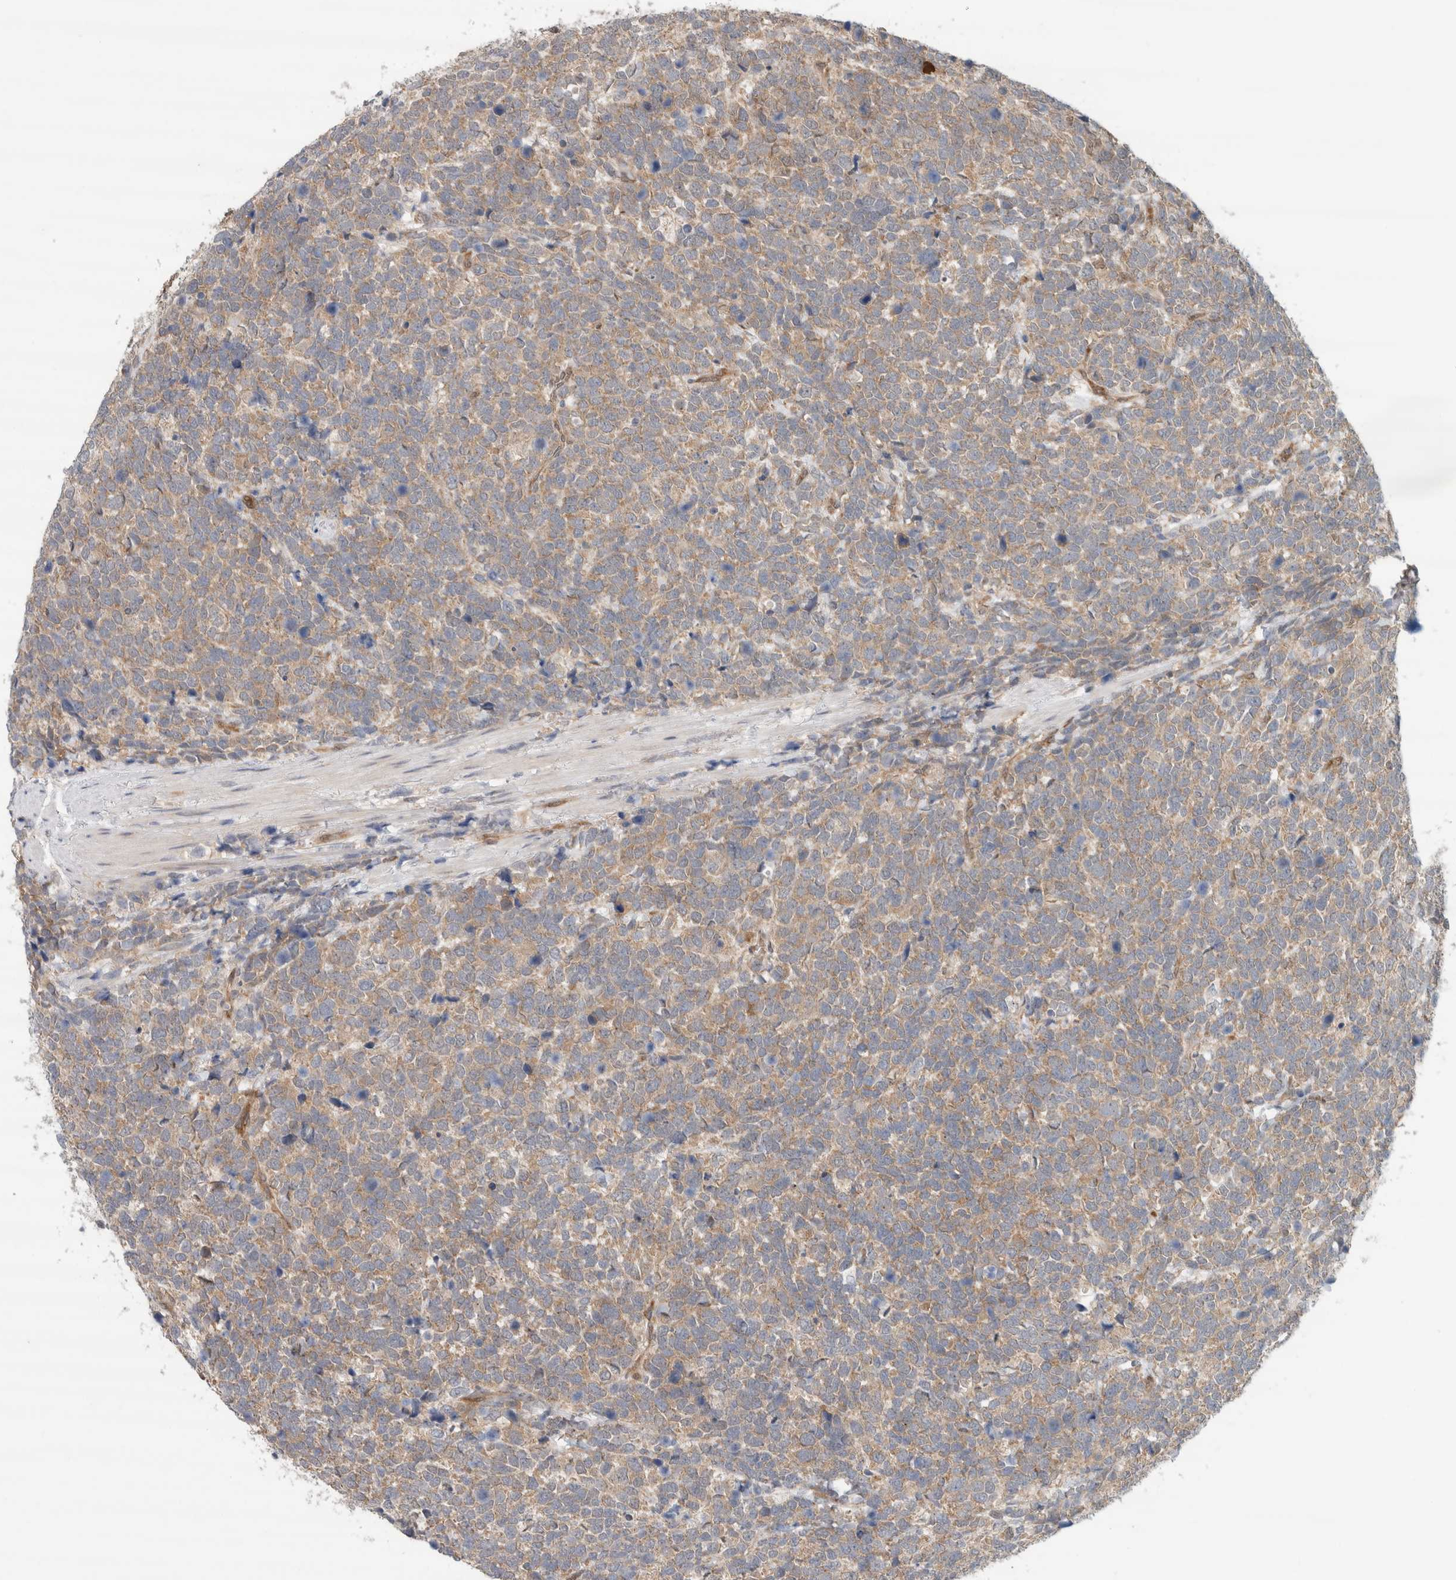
{"staining": {"intensity": "weak", "quantity": ">75%", "location": "cytoplasmic/membranous"}, "tissue": "urothelial cancer", "cell_type": "Tumor cells", "image_type": "cancer", "snomed": [{"axis": "morphology", "description": "Urothelial carcinoma, High grade"}, {"axis": "topography", "description": "Urinary bladder"}], "caption": "The micrograph reveals a brown stain indicating the presence of a protein in the cytoplasmic/membranous of tumor cells in urothelial carcinoma (high-grade).", "gene": "EIF4G3", "patient": {"sex": "female", "age": 82}}